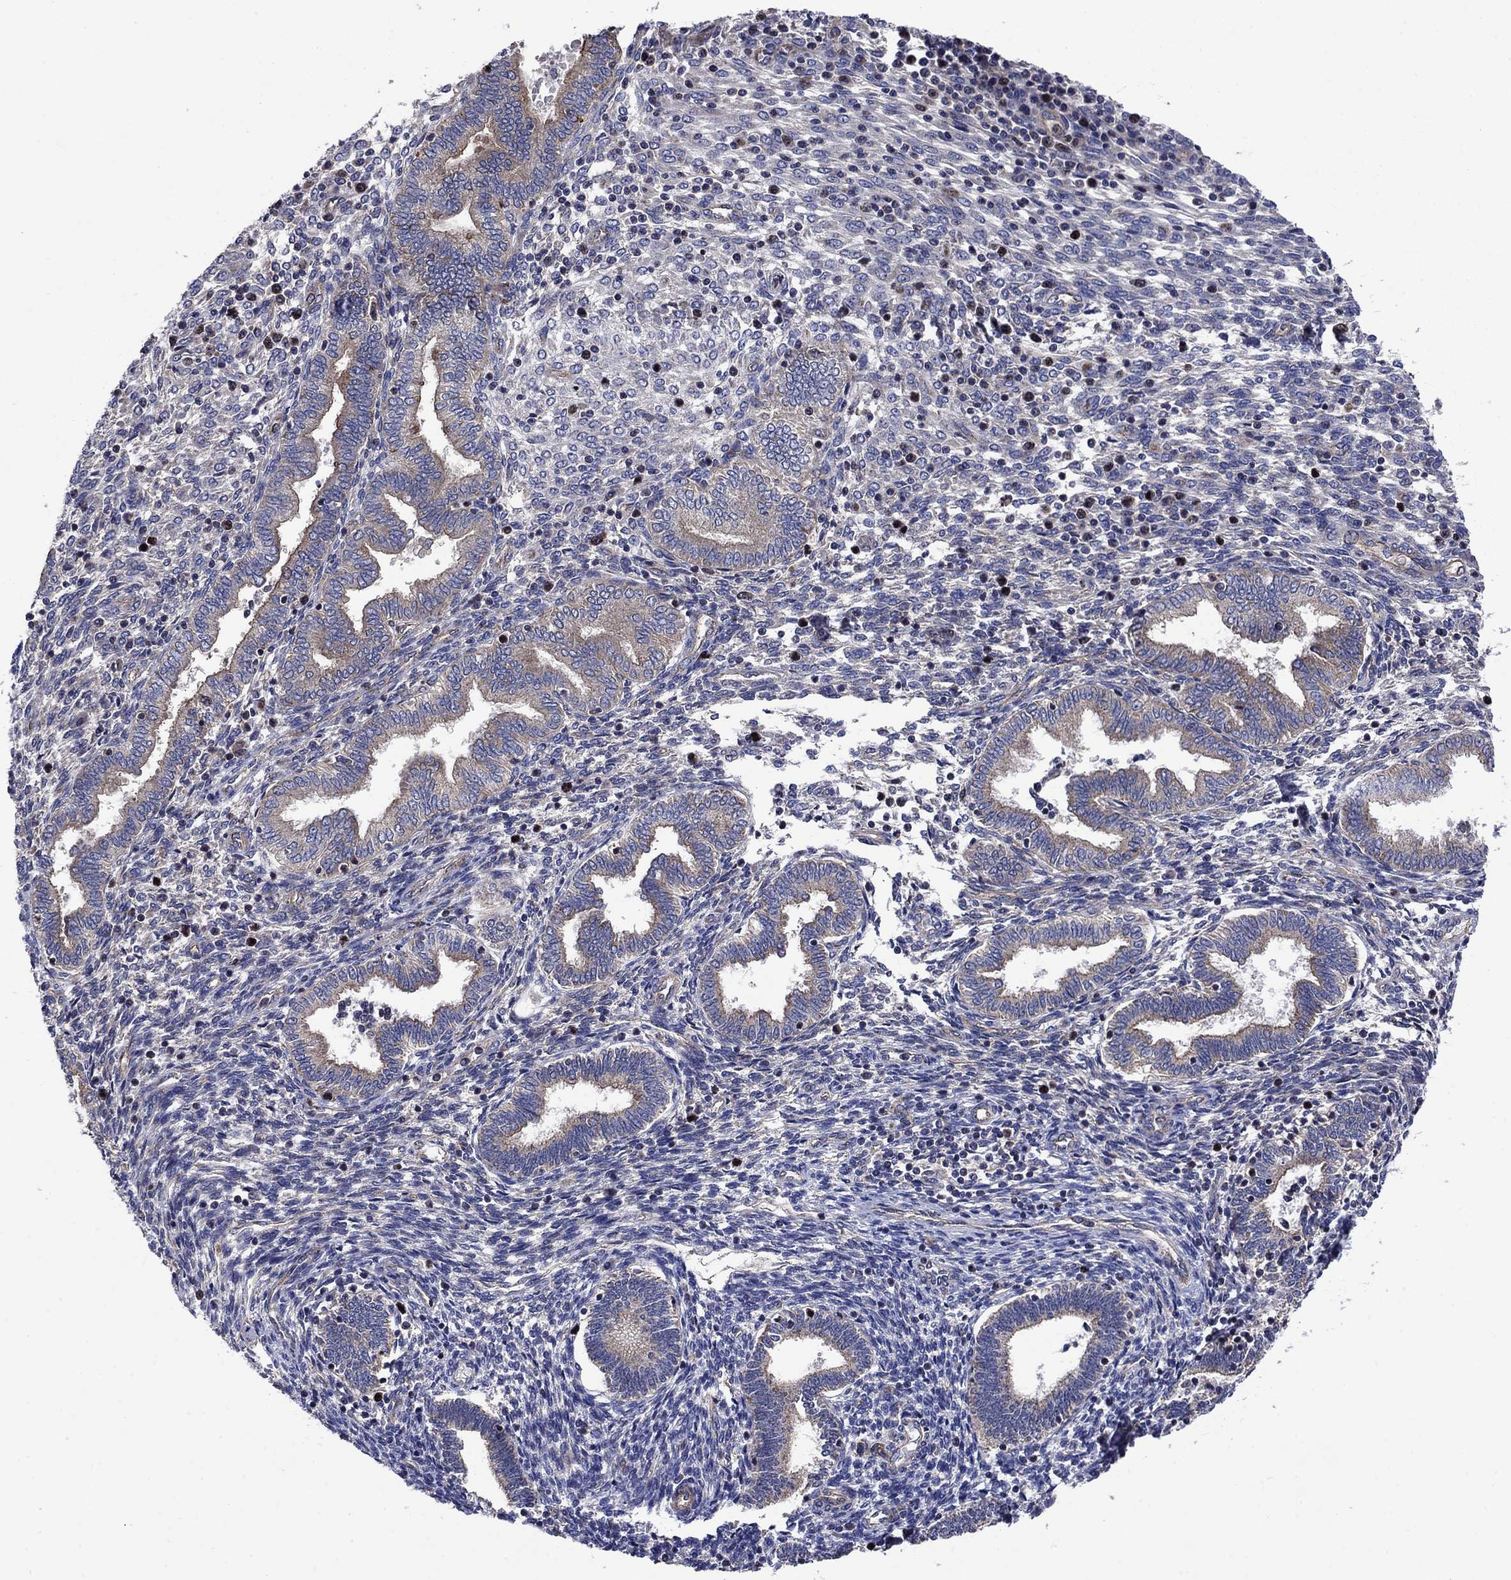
{"staining": {"intensity": "negative", "quantity": "none", "location": "none"}, "tissue": "endometrium", "cell_type": "Cells in endometrial stroma", "image_type": "normal", "snomed": [{"axis": "morphology", "description": "Normal tissue, NOS"}, {"axis": "topography", "description": "Endometrium"}], "caption": "IHC of normal endometrium shows no expression in cells in endometrial stroma. (DAB IHC visualized using brightfield microscopy, high magnification).", "gene": "KIF22", "patient": {"sex": "female", "age": 42}}